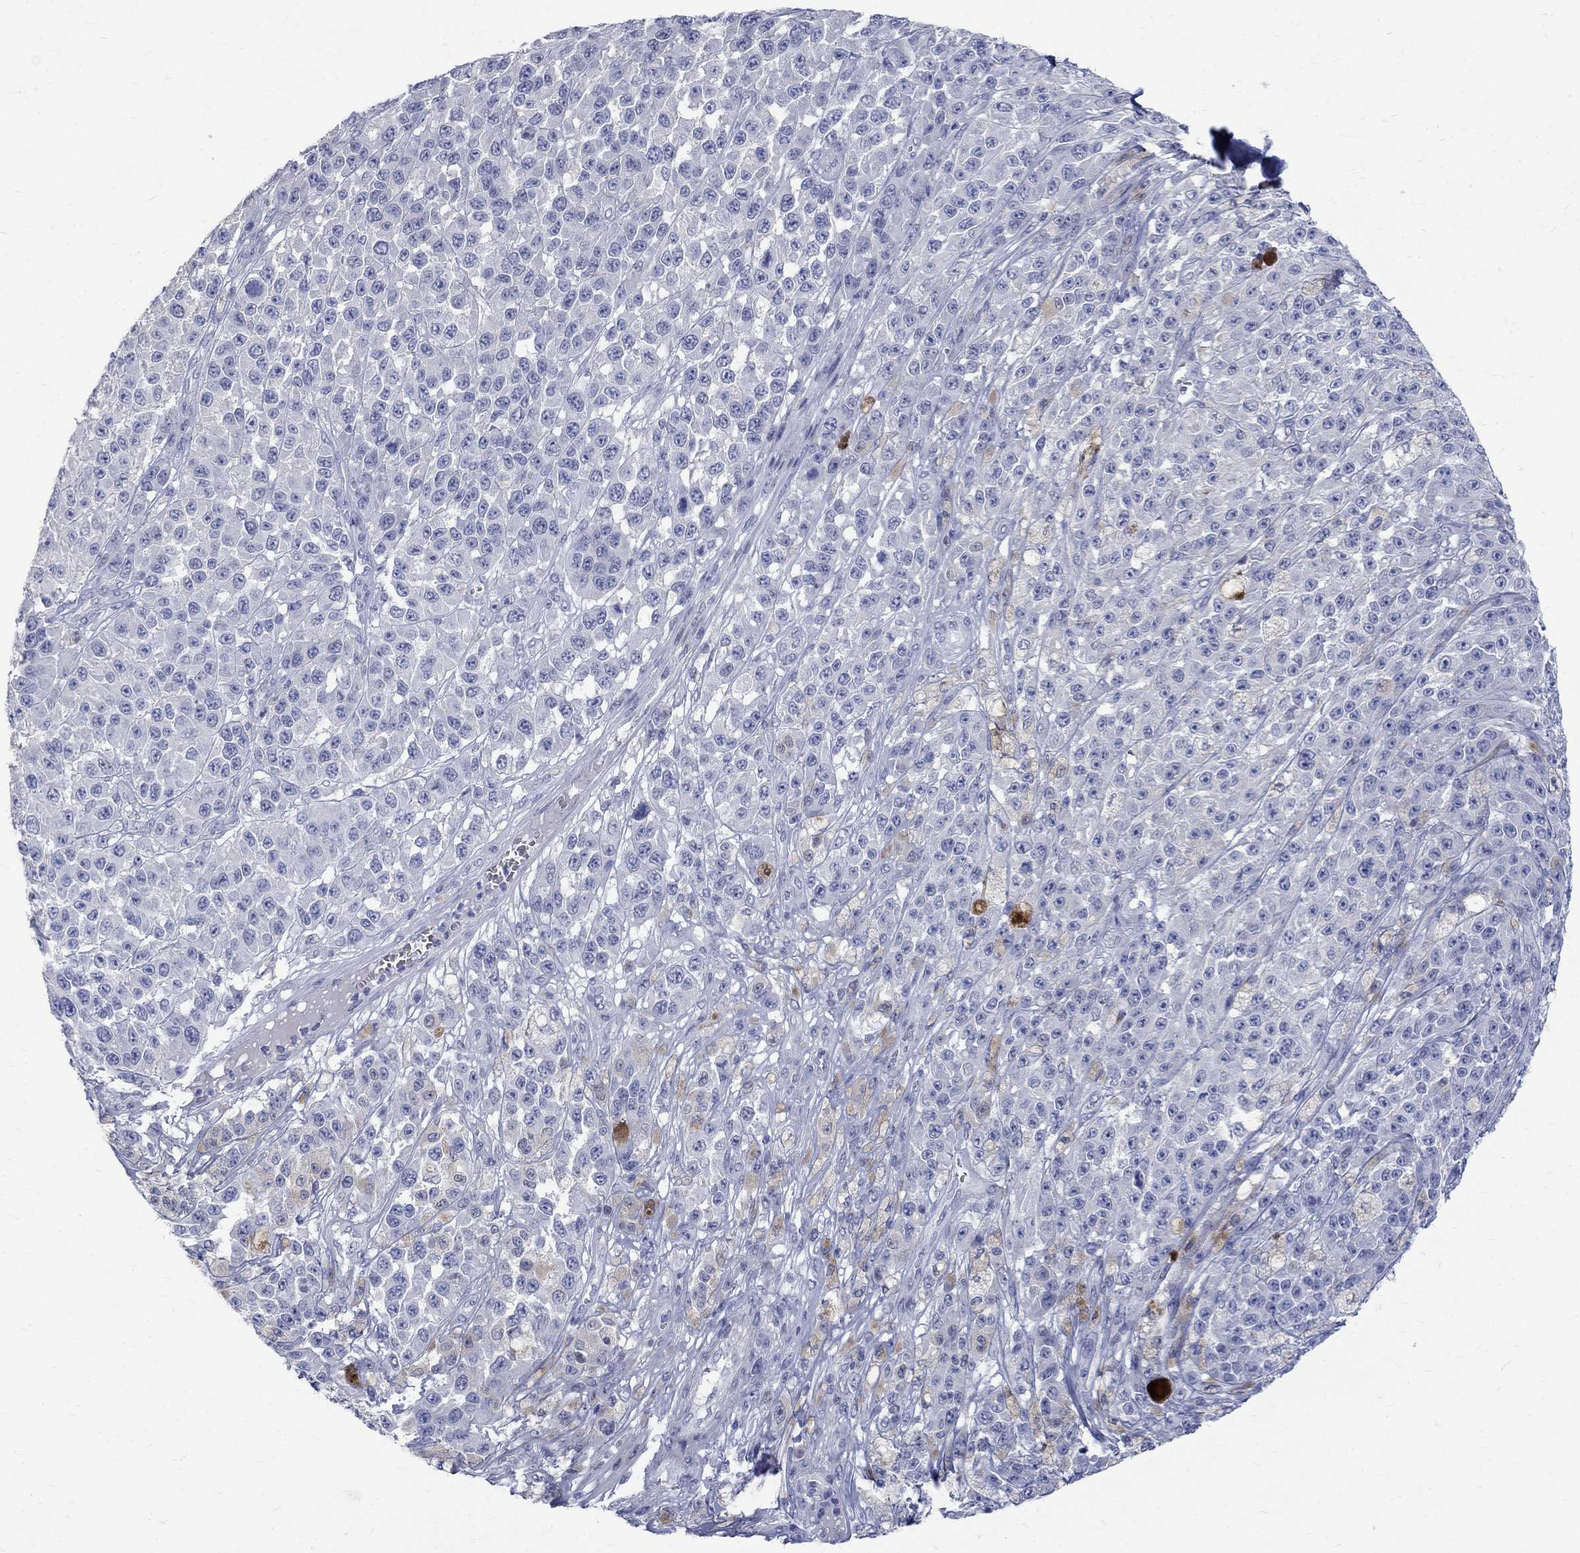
{"staining": {"intensity": "negative", "quantity": "none", "location": "none"}, "tissue": "melanoma", "cell_type": "Tumor cells", "image_type": "cancer", "snomed": [{"axis": "morphology", "description": "Malignant melanoma, NOS"}, {"axis": "topography", "description": "Skin"}], "caption": "Photomicrograph shows no protein staining in tumor cells of melanoma tissue.", "gene": "MAGEB6", "patient": {"sex": "female", "age": 58}}